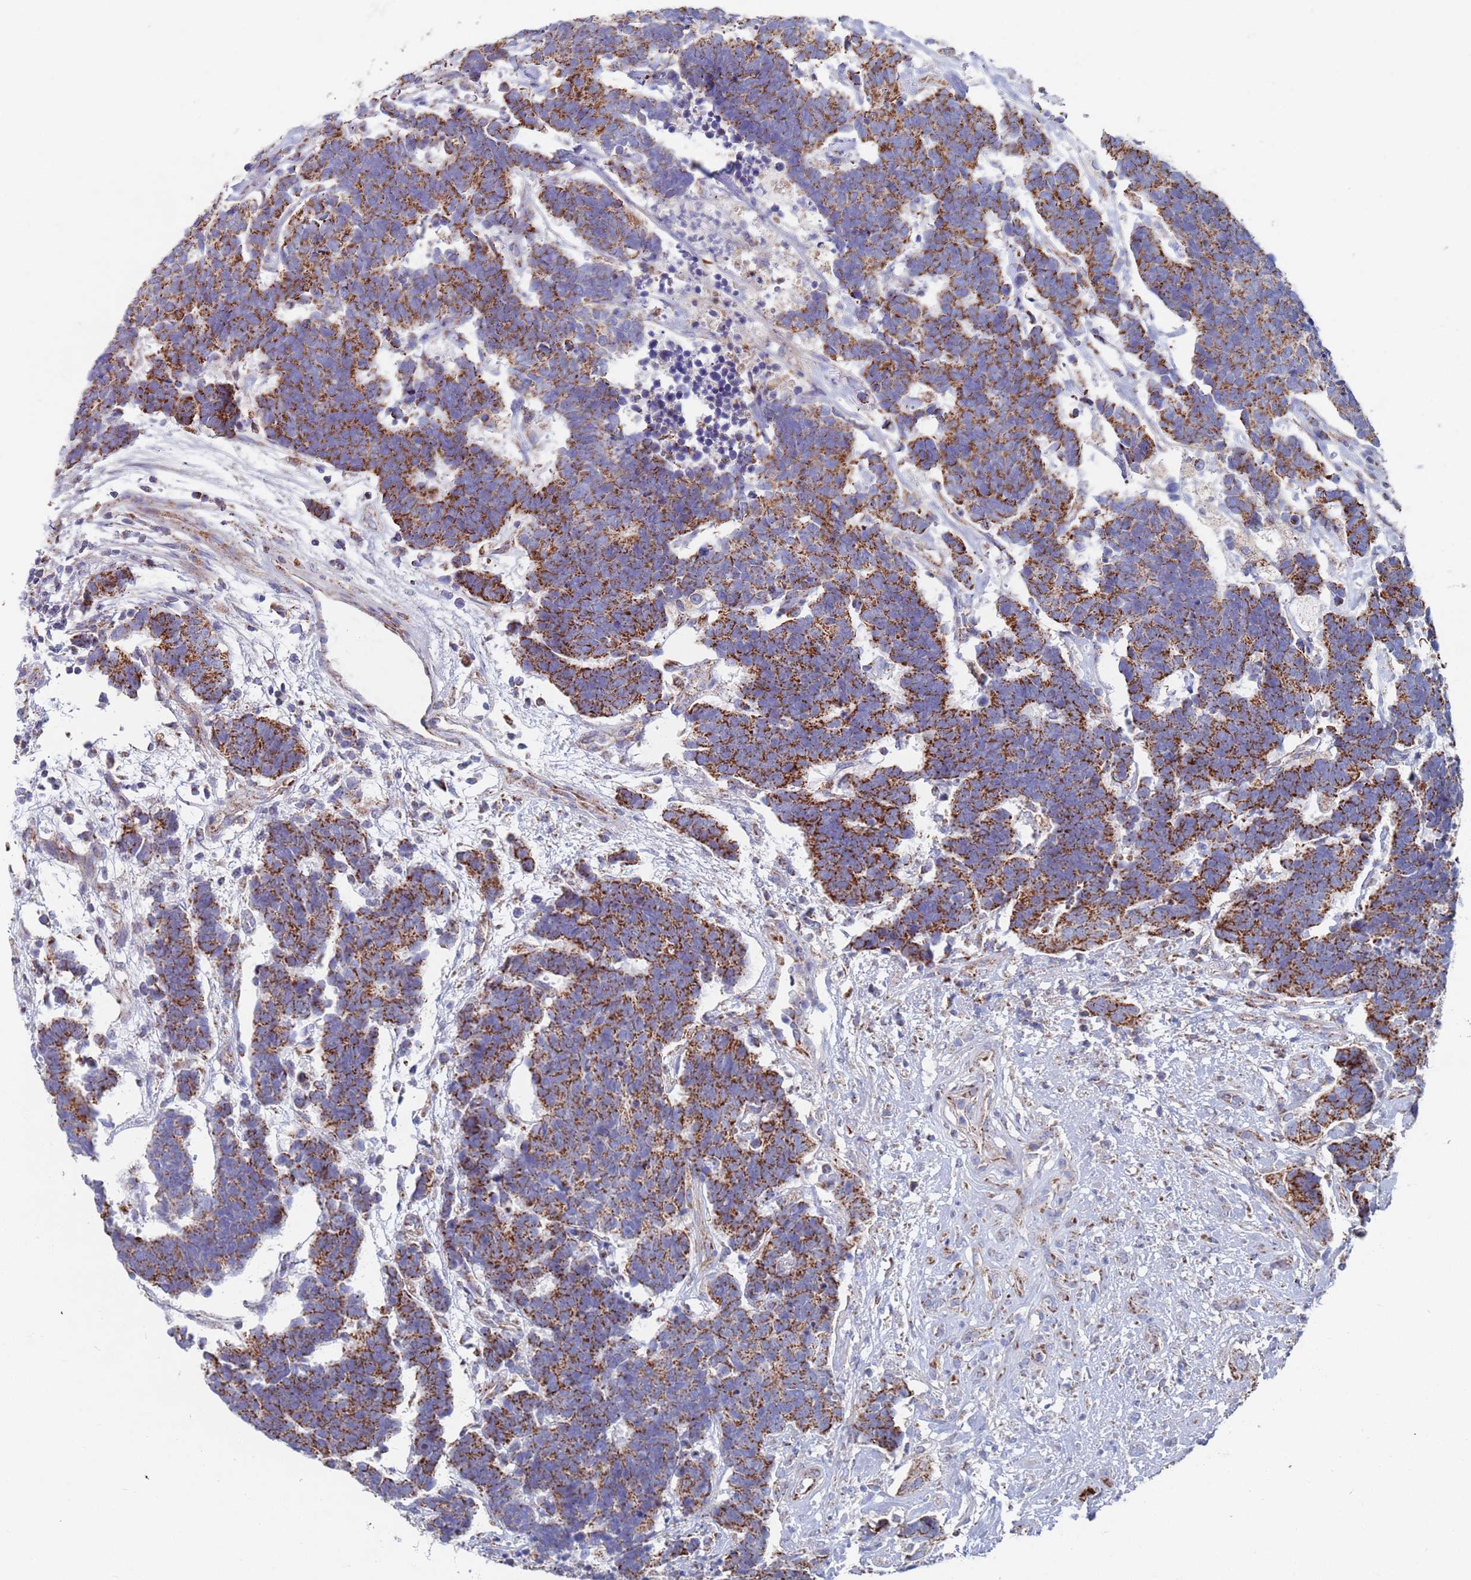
{"staining": {"intensity": "strong", "quantity": ">75%", "location": "cytoplasmic/membranous"}, "tissue": "carcinoid", "cell_type": "Tumor cells", "image_type": "cancer", "snomed": [{"axis": "morphology", "description": "Carcinoma, NOS"}, {"axis": "morphology", "description": "Carcinoid, malignant, NOS"}, {"axis": "topography", "description": "Urinary bladder"}], "caption": "This is a photomicrograph of immunohistochemistry (IHC) staining of carcinoma, which shows strong expression in the cytoplasmic/membranous of tumor cells.", "gene": "MRPL22", "patient": {"sex": "male", "age": 57}}